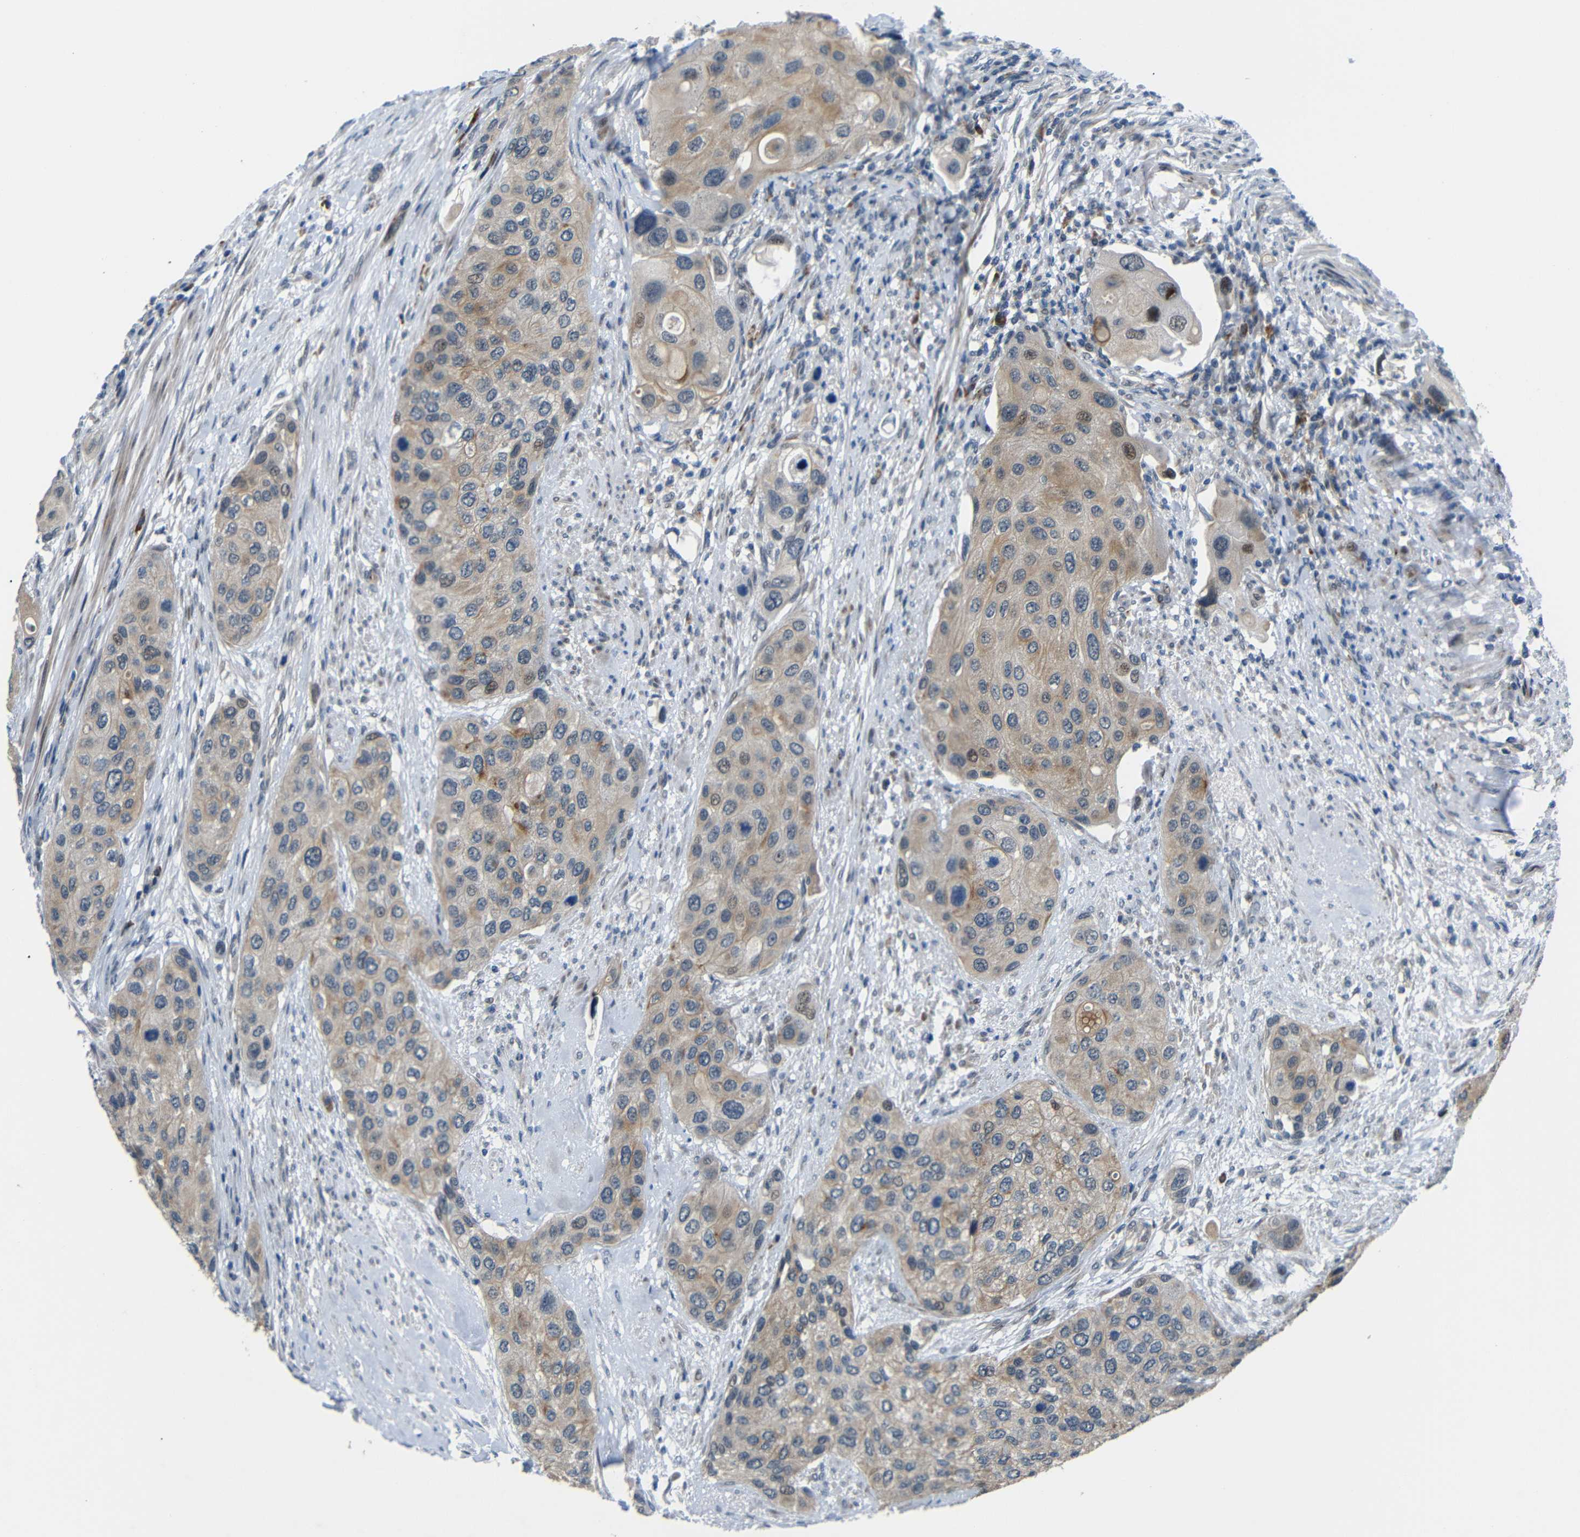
{"staining": {"intensity": "weak", "quantity": "25%-75%", "location": "cytoplasmic/membranous"}, "tissue": "urothelial cancer", "cell_type": "Tumor cells", "image_type": "cancer", "snomed": [{"axis": "morphology", "description": "Urothelial carcinoma, High grade"}, {"axis": "topography", "description": "Urinary bladder"}], "caption": "A high-resolution histopathology image shows immunohistochemistry (IHC) staining of urothelial carcinoma (high-grade), which displays weak cytoplasmic/membranous positivity in approximately 25%-75% of tumor cells. Nuclei are stained in blue.", "gene": "SYDE1", "patient": {"sex": "female", "age": 56}}